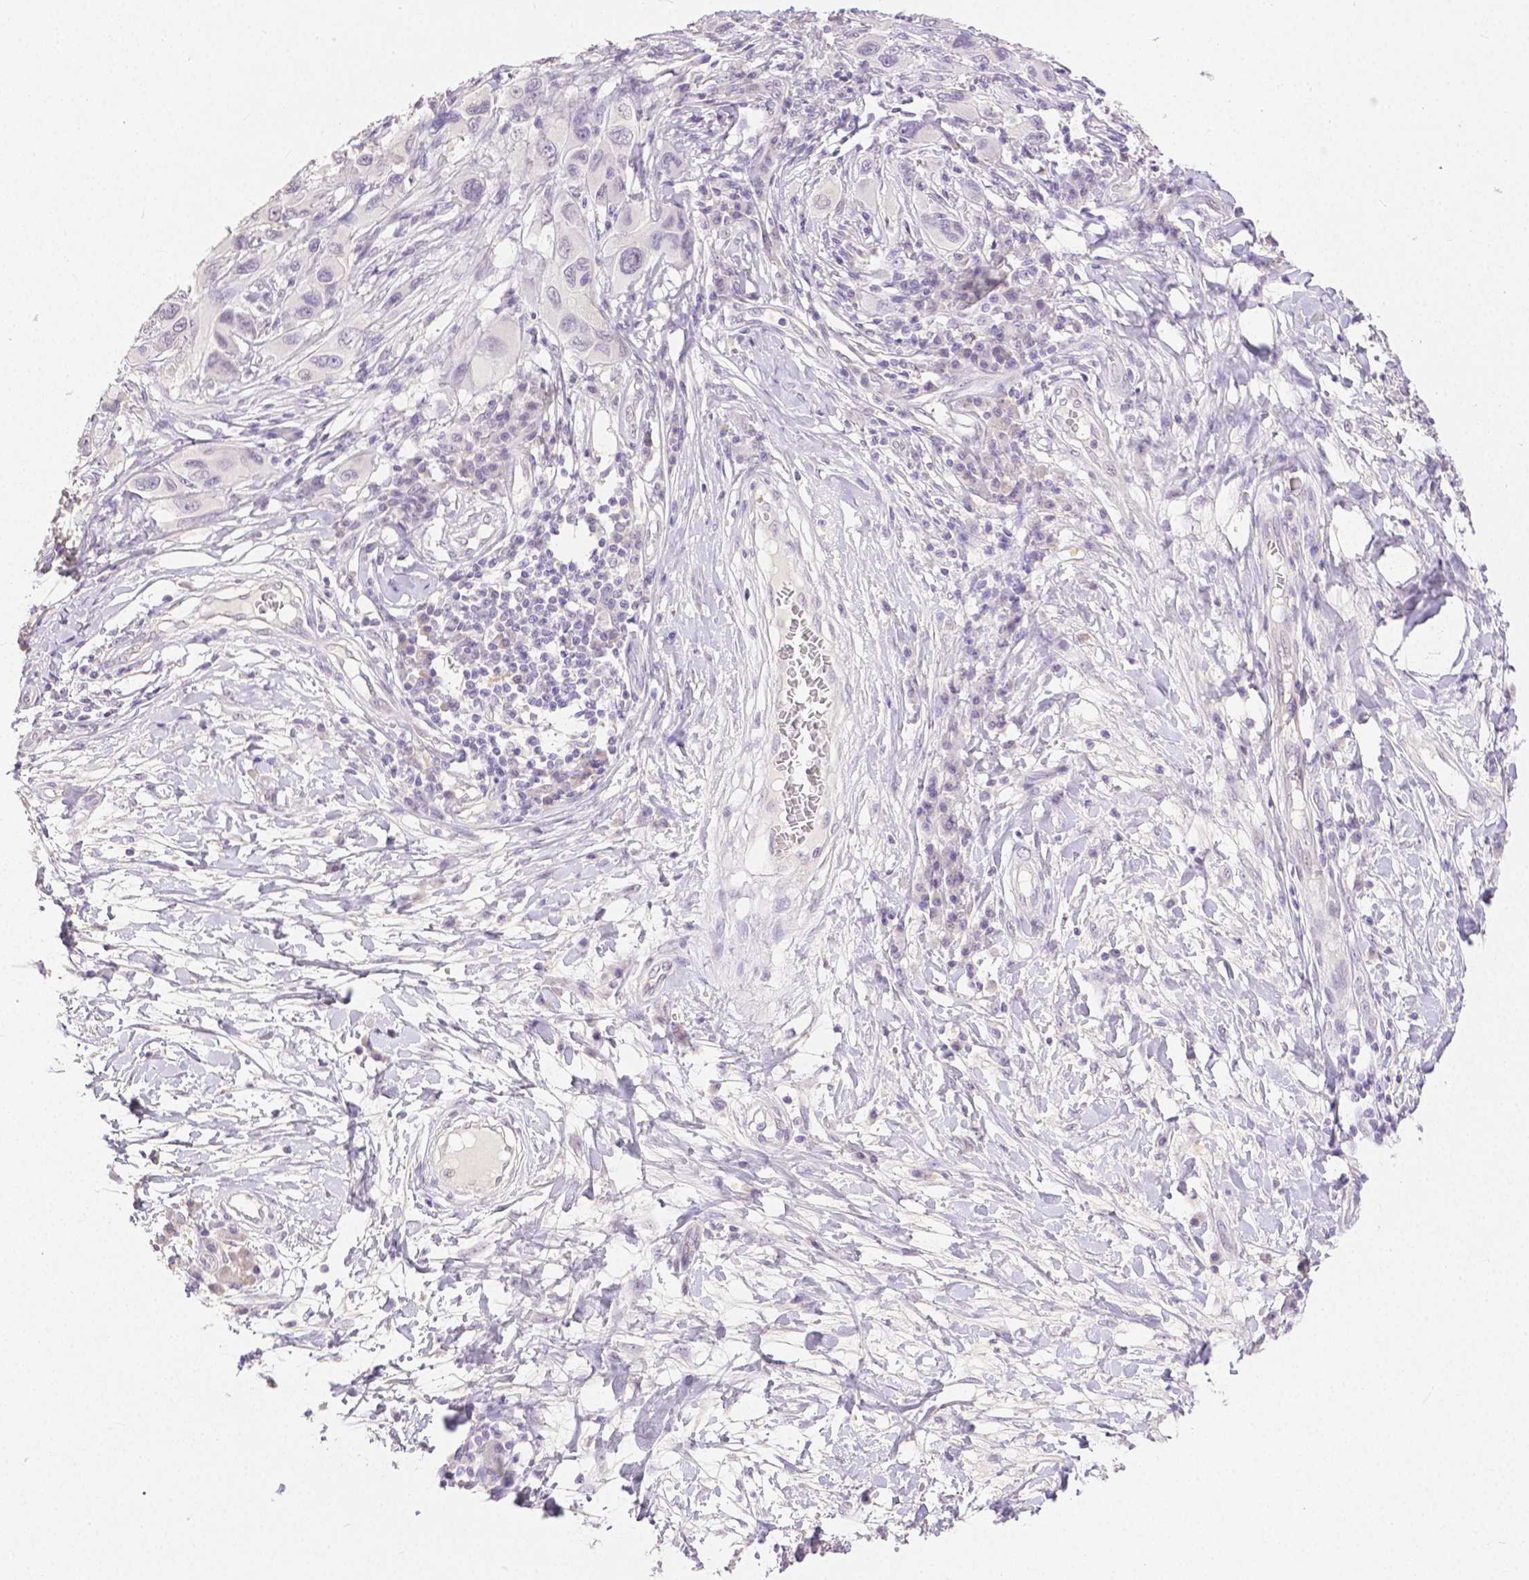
{"staining": {"intensity": "negative", "quantity": "none", "location": "none"}, "tissue": "melanoma", "cell_type": "Tumor cells", "image_type": "cancer", "snomed": [{"axis": "morphology", "description": "Malignant melanoma, NOS"}, {"axis": "topography", "description": "Skin"}], "caption": "A high-resolution image shows IHC staining of malignant melanoma, which demonstrates no significant expression in tumor cells.", "gene": "OCLN", "patient": {"sex": "male", "age": 53}}